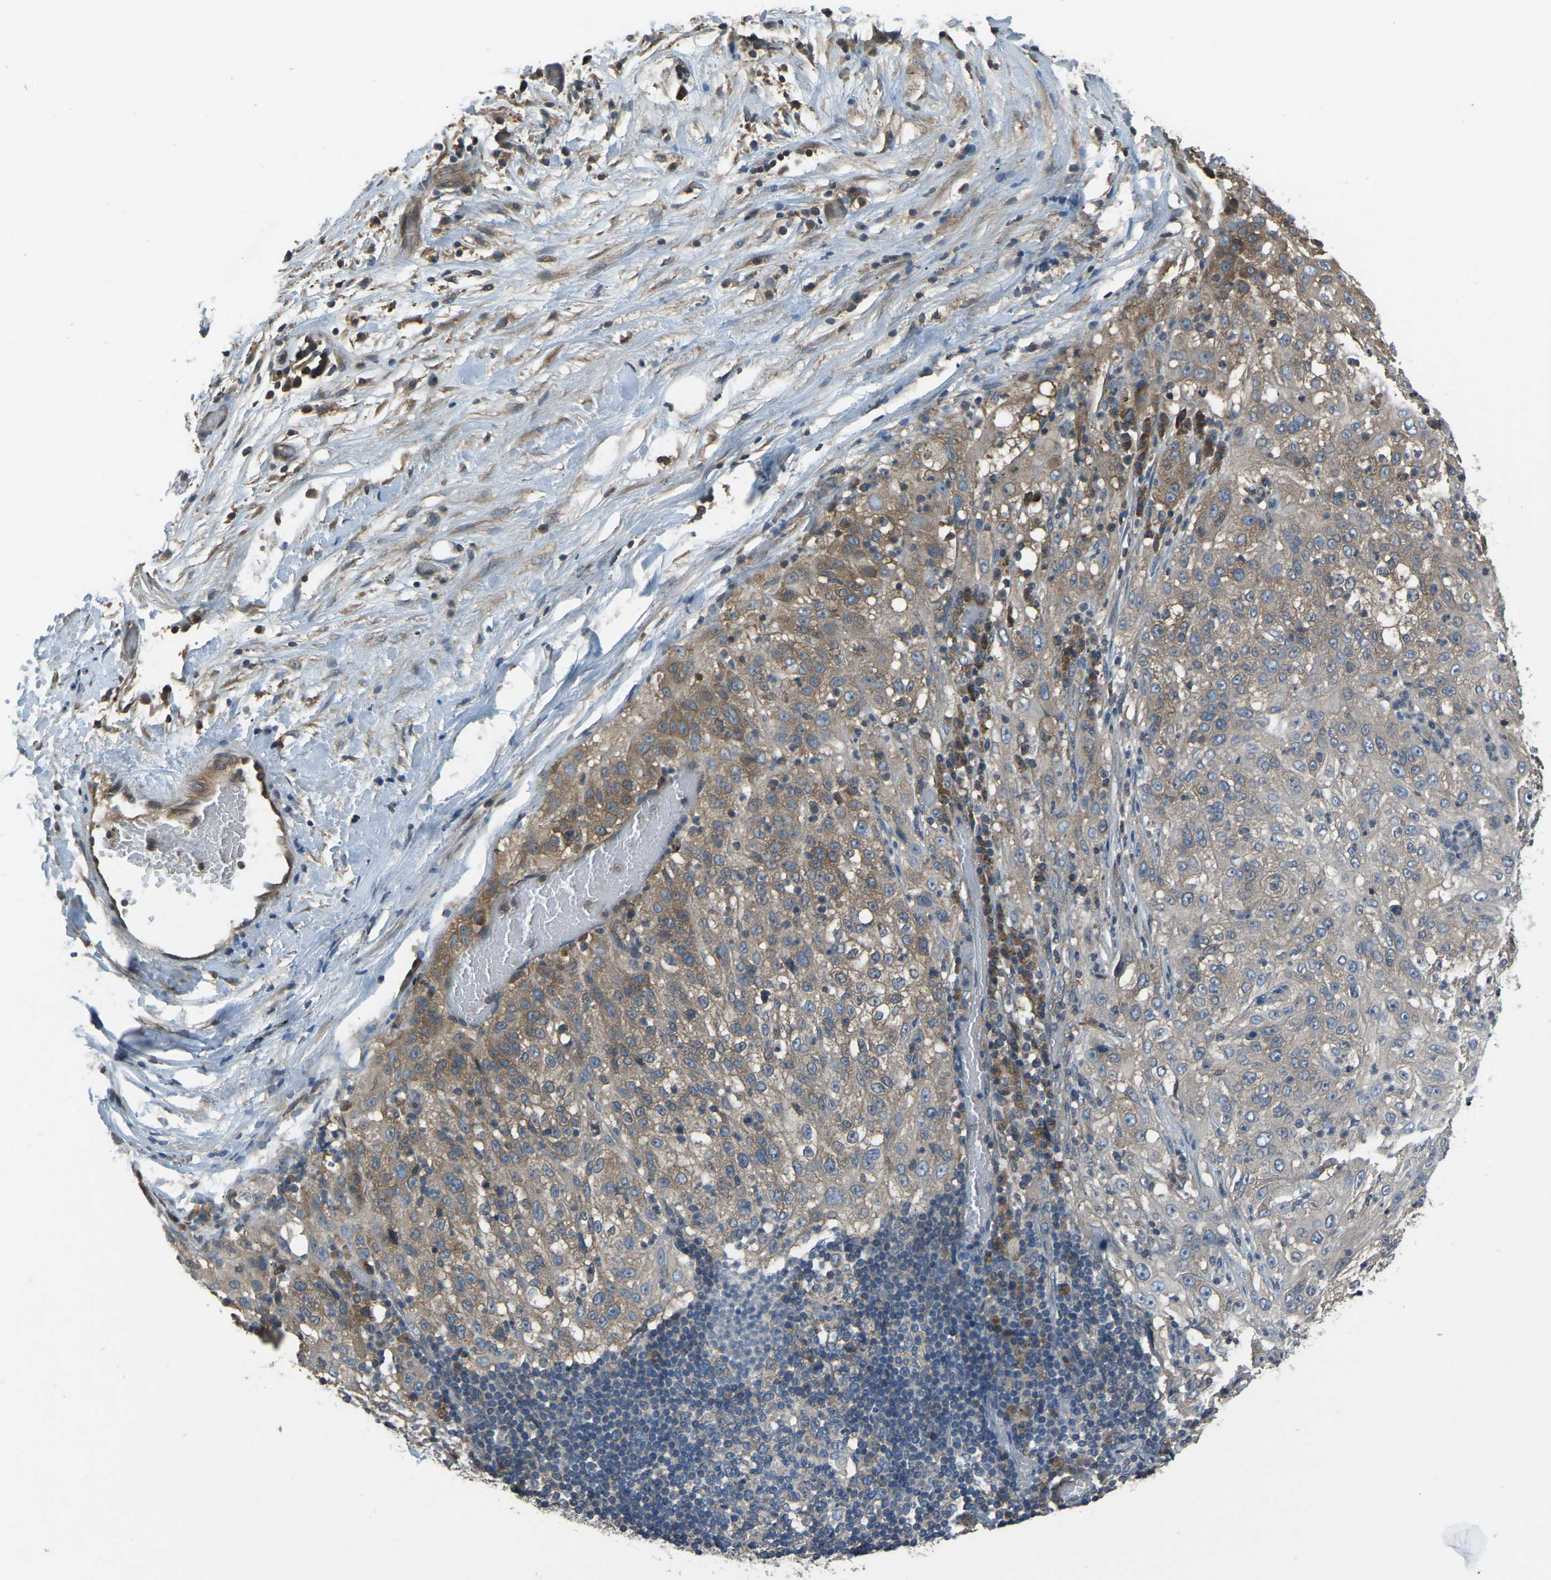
{"staining": {"intensity": "moderate", "quantity": "25%-75%", "location": "cytoplasmic/membranous"}, "tissue": "lung cancer", "cell_type": "Tumor cells", "image_type": "cancer", "snomed": [{"axis": "morphology", "description": "Inflammation, NOS"}, {"axis": "morphology", "description": "Squamous cell carcinoma, NOS"}, {"axis": "topography", "description": "Lymph node"}, {"axis": "topography", "description": "Soft tissue"}, {"axis": "topography", "description": "Lung"}], "caption": "Protein expression analysis of human squamous cell carcinoma (lung) reveals moderate cytoplasmic/membranous positivity in approximately 25%-75% of tumor cells.", "gene": "AIMP1", "patient": {"sex": "male", "age": 66}}